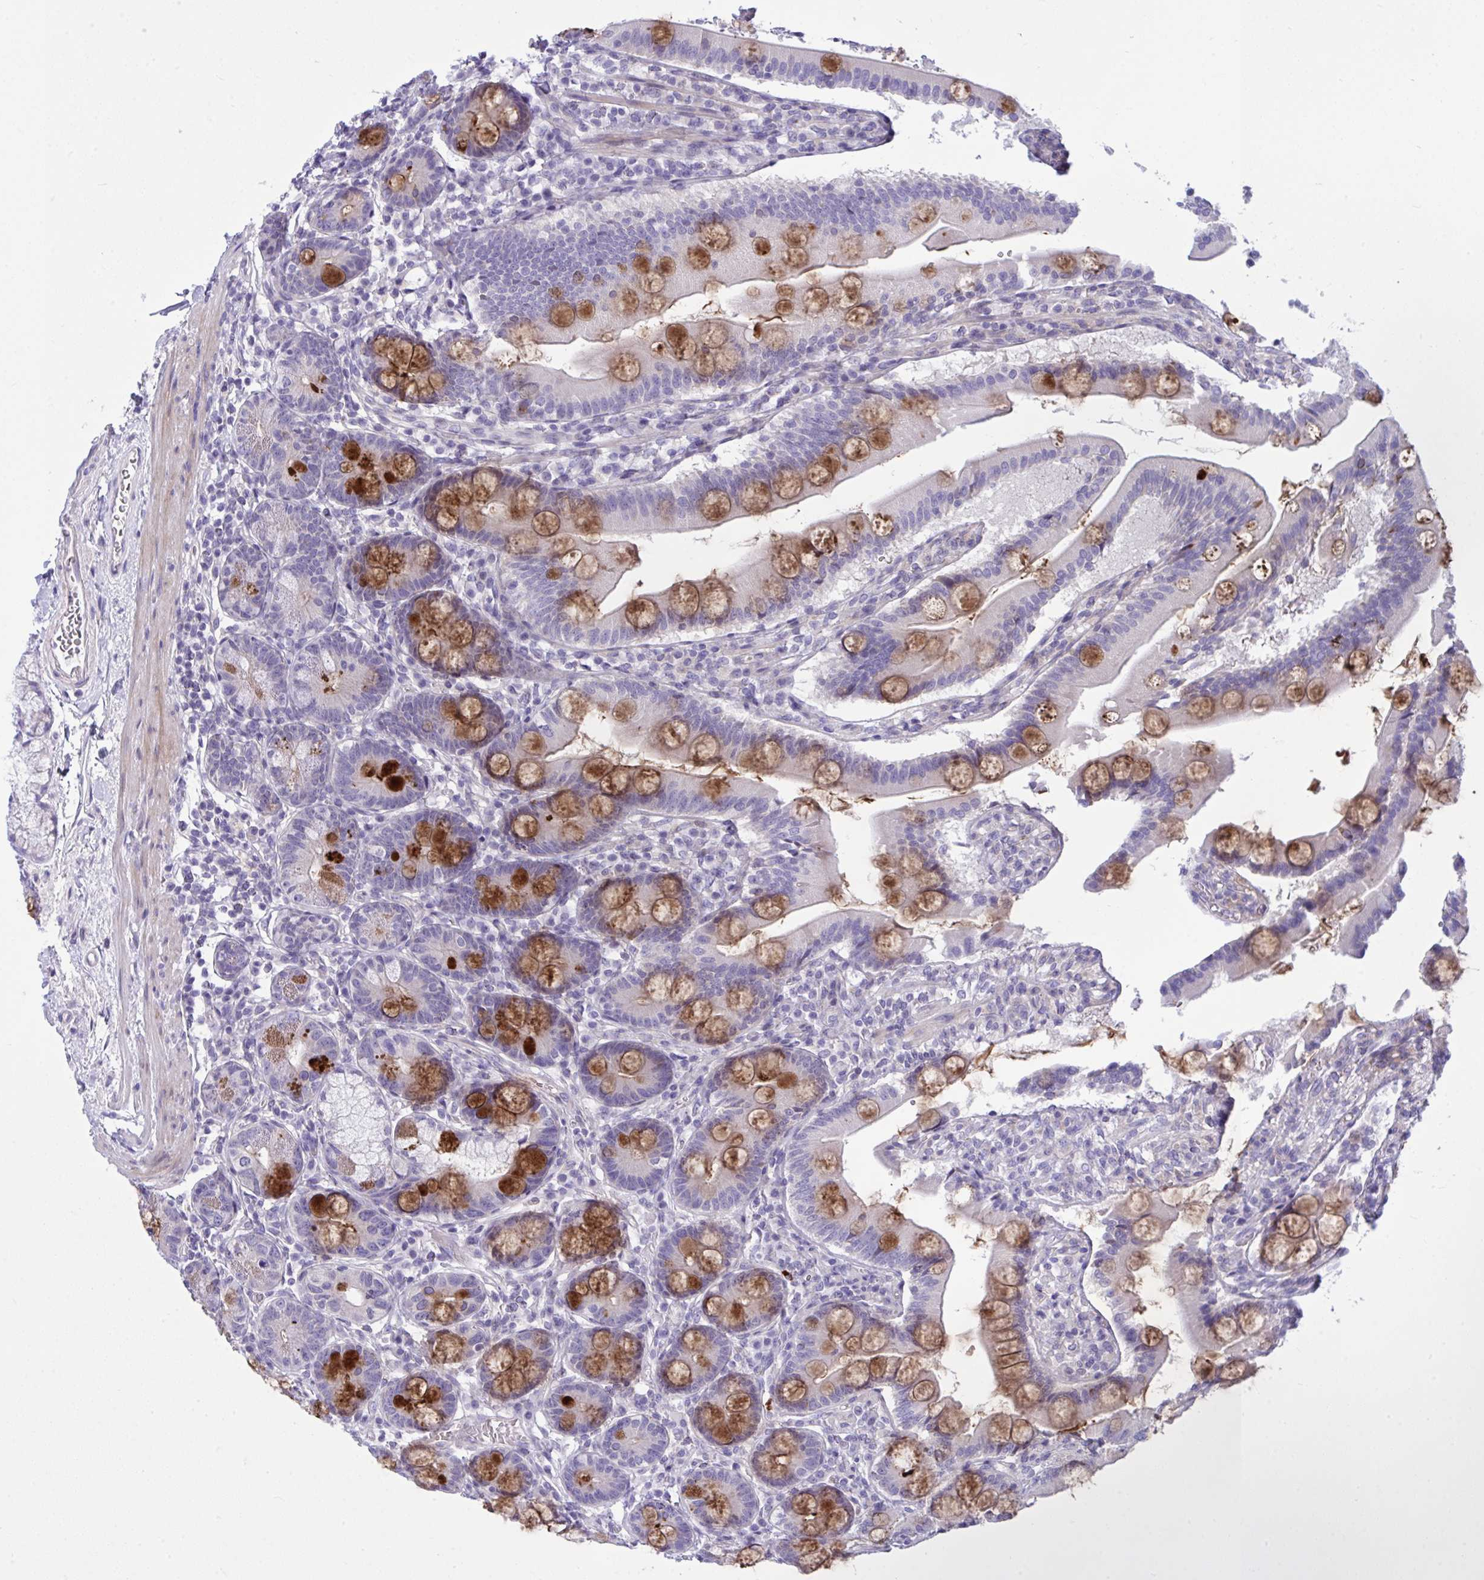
{"staining": {"intensity": "moderate", "quantity": "25%-75%", "location": "cytoplasmic/membranous"}, "tissue": "duodenum", "cell_type": "Glandular cells", "image_type": "normal", "snomed": [{"axis": "morphology", "description": "Normal tissue, NOS"}, {"axis": "topography", "description": "Duodenum"}], "caption": "Unremarkable duodenum displays moderate cytoplasmic/membranous expression in approximately 25%-75% of glandular cells.", "gene": "WDR97", "patient": {"sex": "female", "age": 67}}